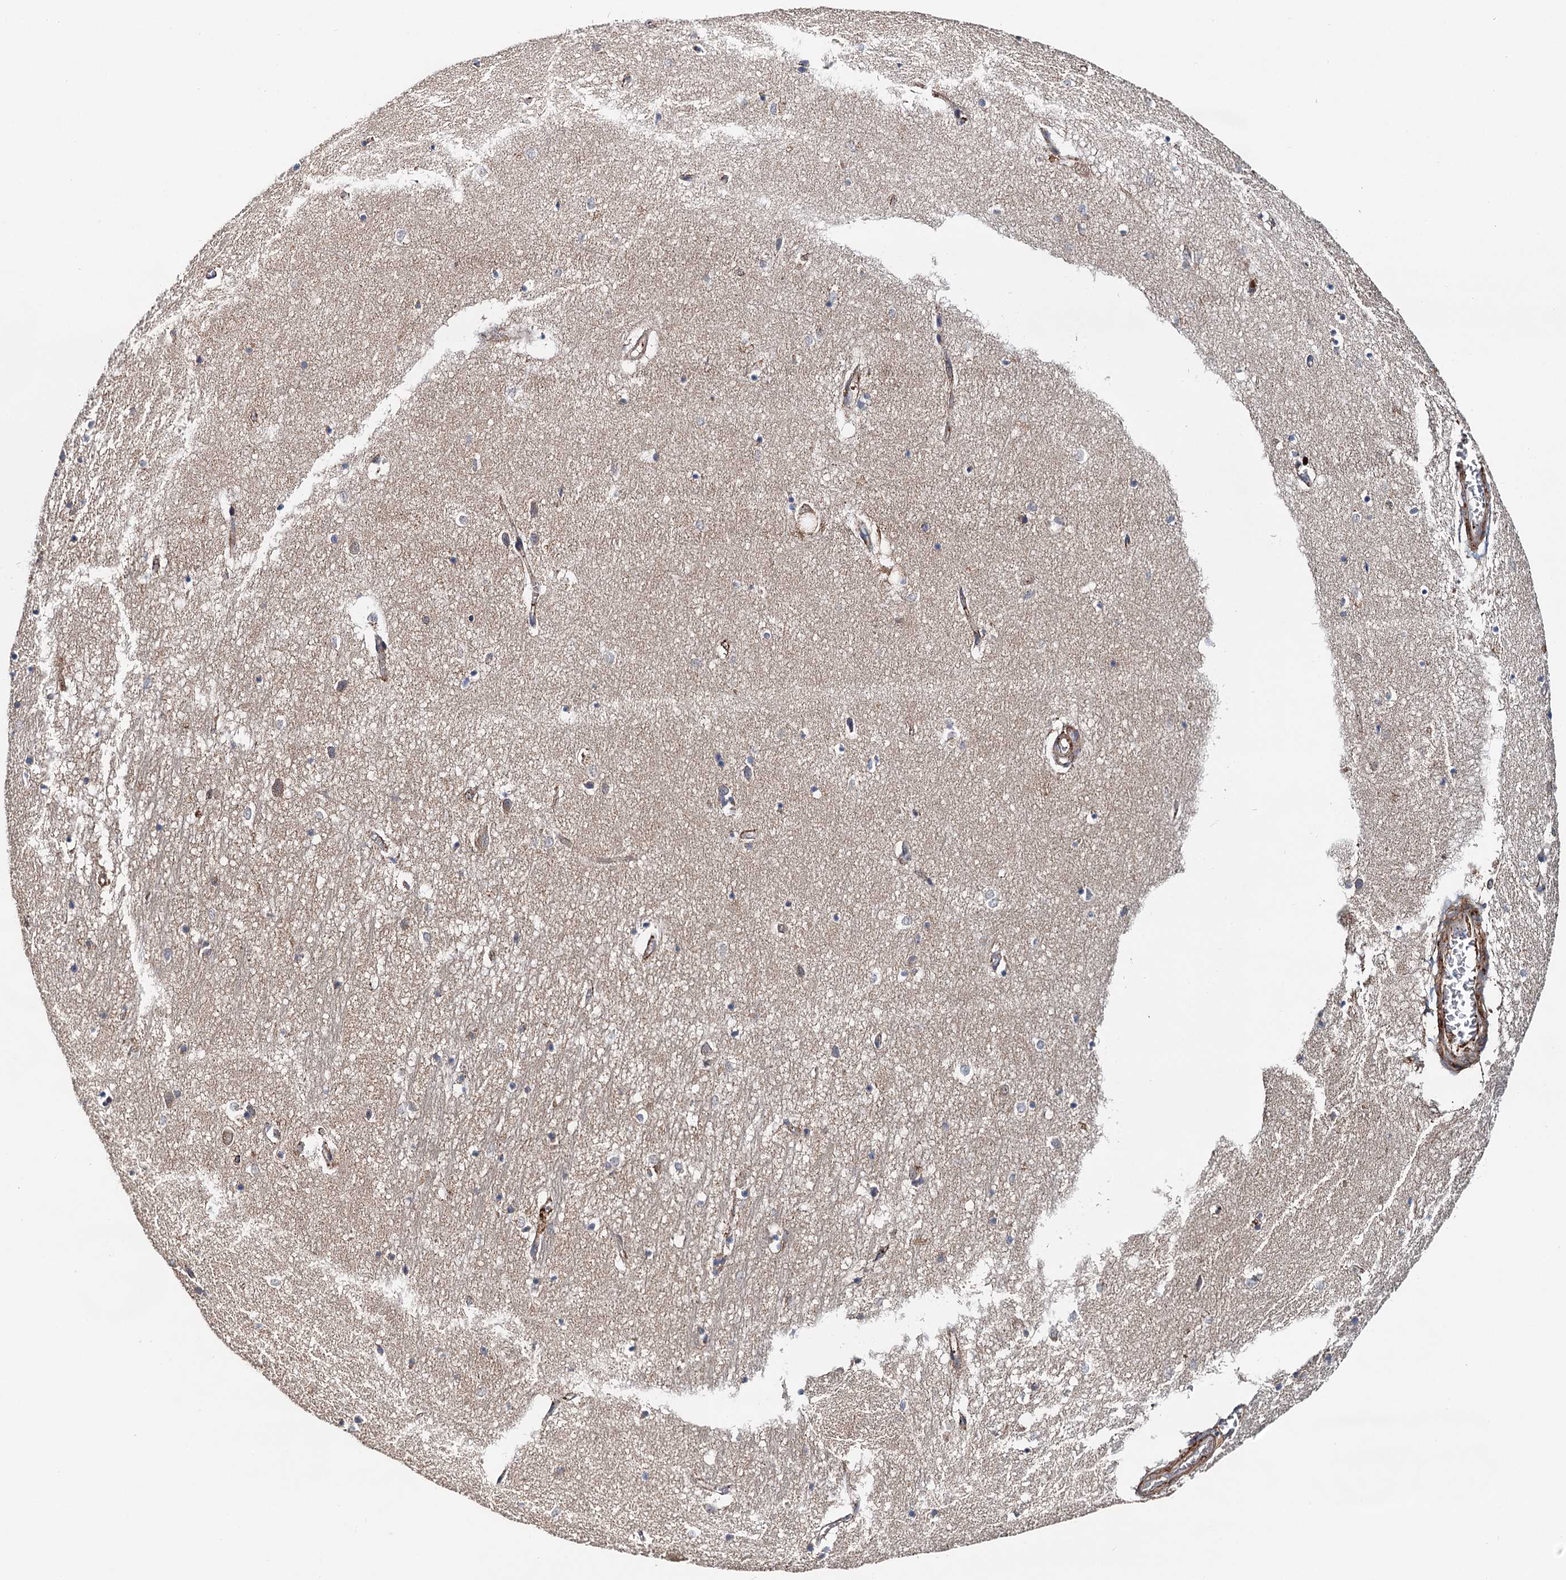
{"staining": {"intensity": "weak", "quantity": "25%-75%", "location": "cytoplasmic/membranous"}, "tissue": "hippocampus", "cell_type": "Glial cells", "image_type": "normal", "snomed": [{"axis": "morphology", "description": "Normal tissue, NOS"}, {"axis": "topography", "description": "Hippocampus"}], "caption": "Protein staining by IHC reveals weak cytoplasmic/membranous expression in about 25%-75% of glial cells in normal hippocampus.", "gene": "AAGAB", "patient": {"sex": "female", "age": 64}}